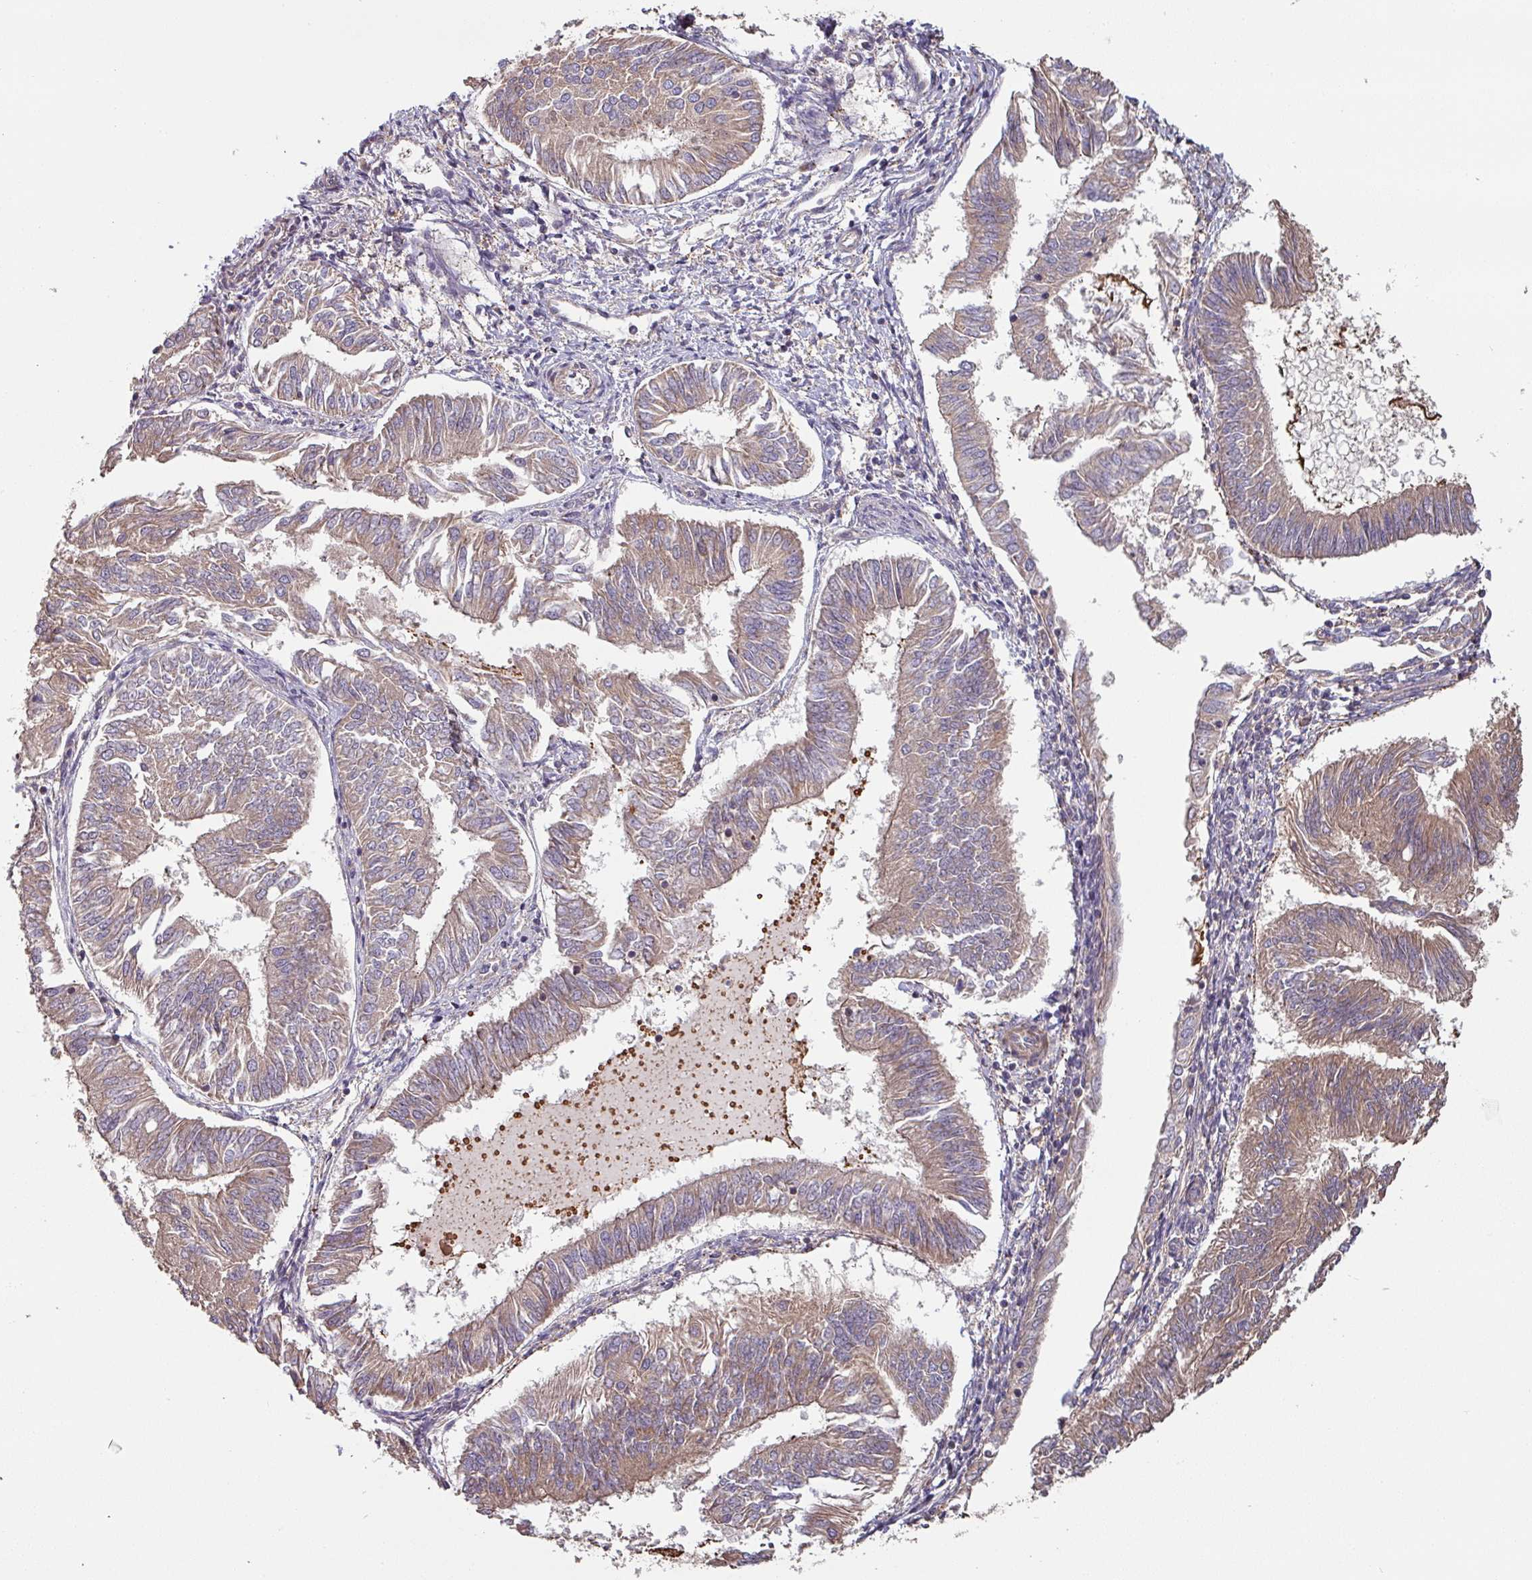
{"staining": {"intensity": "moderate", "quantity": "25%-75%", "location": "cytoplasmic/membranous"}, "tissue": "endometrial cancer", "cell_type": "Tumor cells", "image_type": "cancer", "snomed": [{"axis": "morphology", "description": "Adenocarcinoma, NOS"}, {"axis": "topography", "description": "Endometrium"}], "caption": "DAB (3,3'-diaminobenzidine) immunohistochemical staining of endometrial adenocarcinoma exhibits moderate cytoplasmic/membranous protein expression in about 25%-75% of tumor cells.", "gene": "SIK1", "patient": {"sex": "female", "age": 58}}